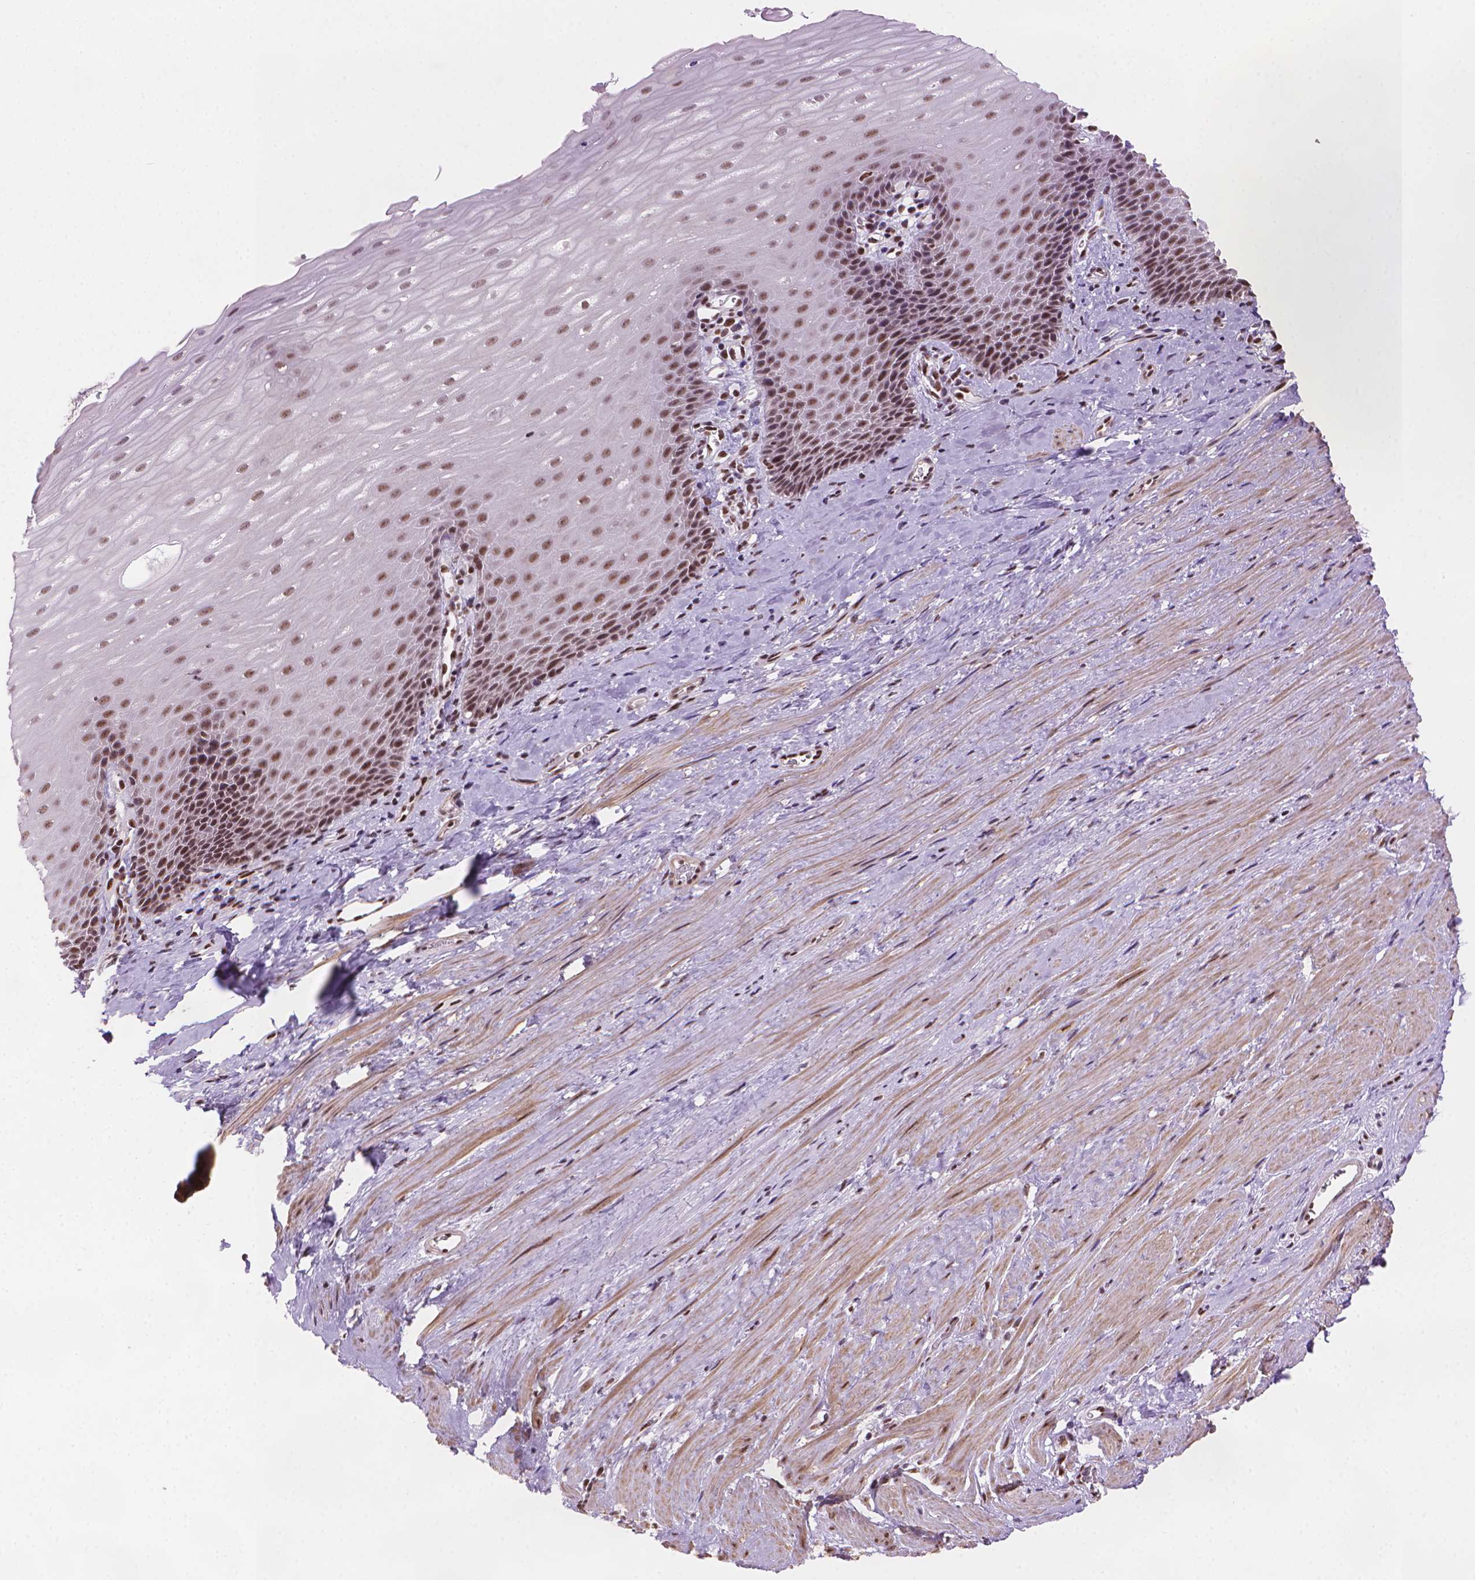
{"staining": {"intensity": "moderate", "quantity": ">75%", "location": "nuclear"}, "tissue": "esophagus", "cell_type": "Squamous epithelial cells", "image_type": "normal", "snomed": [{"axis": "morphology", "description": "Normal tissue, NOS"}, {"axis": "topography", "description": "Esophagus"}], "caption": "Protein staining of unremarkable esophagus displays moderate nuclear expression in about >75% of squamous epithelial cells. The staining was performed using DAB (3,3'-diaminobenzidine) to visualize the protein expression in brown, while the nuclei were stained in blue with hematoxylin (Magnification: 20x).", "gene": "UBN1", "patient": {"sex": "male", "age": 64}}